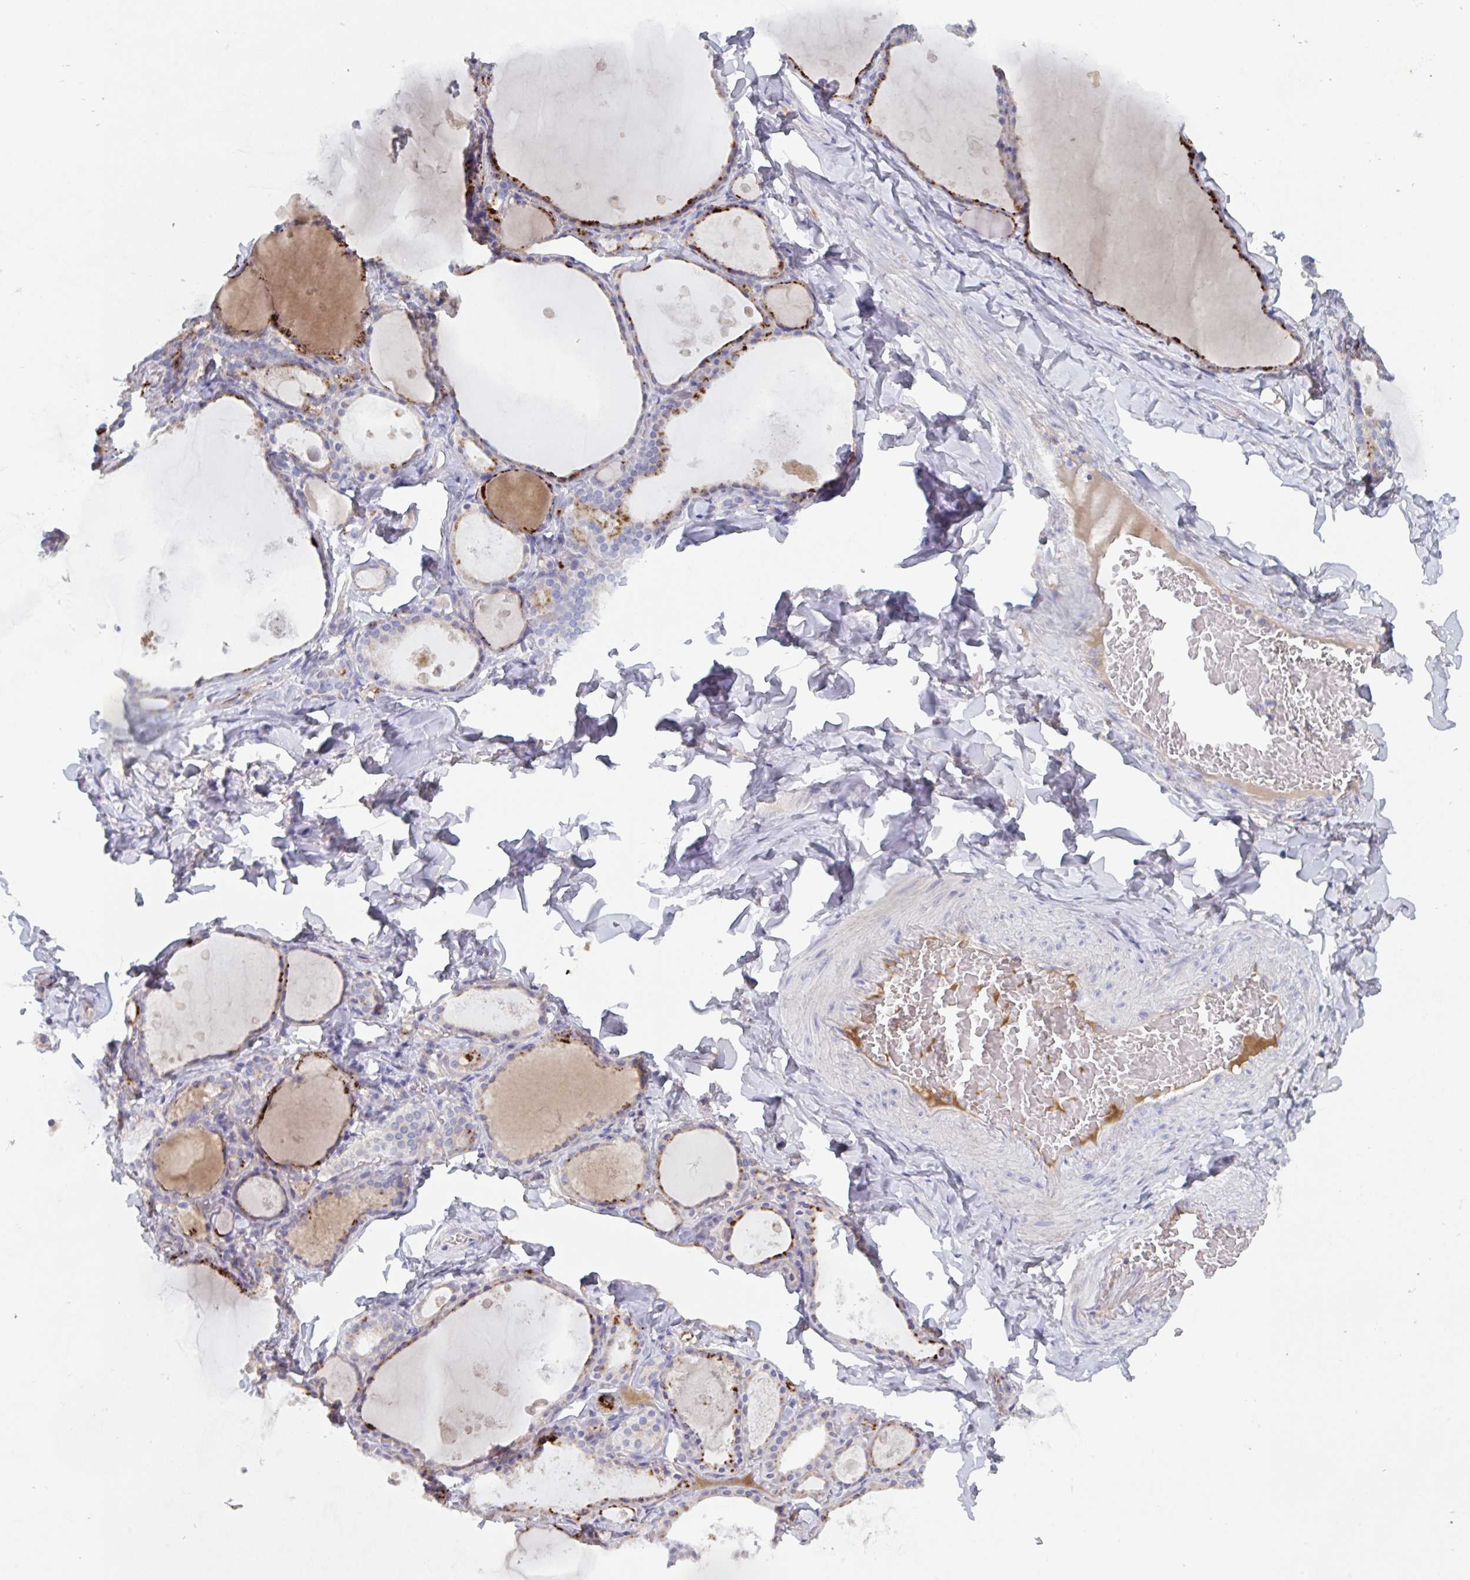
{"staining": {"intensity": "moderate", "quantity": "<25%", "location": "cytoplasmic/membranous"}, "tissue": "thyroid gland", "cell_type": "Glandular cells", "image_type": "normal", "snomed": [{"axis": "morphology", "description": "Normal tissue, NOS"}, {"axis": "topography", "description": "Thyroid gland"}], "caption": "The immunohistochemical stain shows moderate cytoplasmic/membranous expression in glandular cells of benign thyroid gland. (DAB = brown stain, brightfield microscopy at high magnification).", "gene": "HGFAC", "patient": {"sex": "male", "age": 56}}